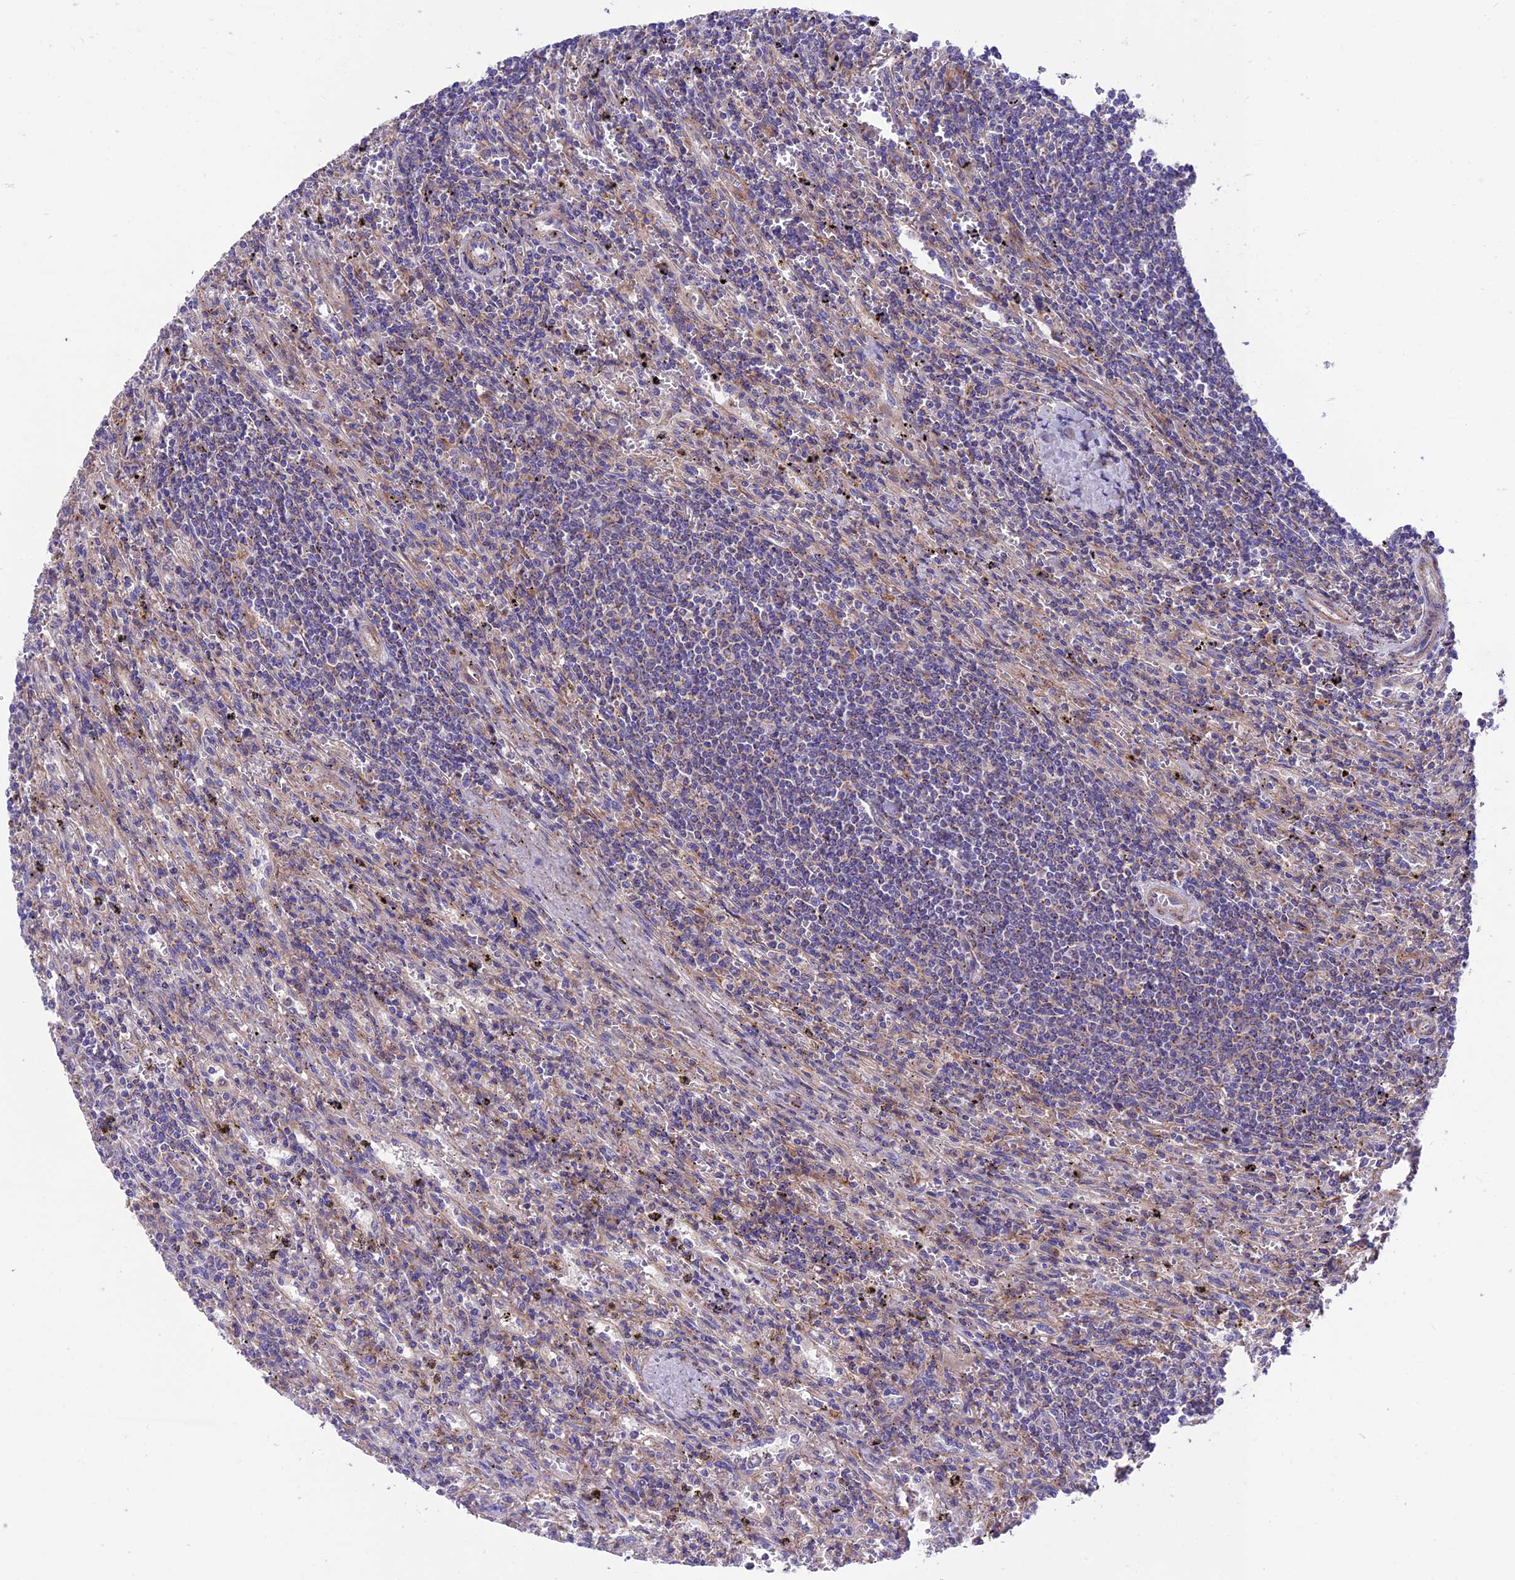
{"staining": {"intensity": "negative", "quantity": "none", "location": "none"}, "tissue": "lymphoma", "cell_type": "Tumor cells", "image_type": "cancer", "snomed": [{"axis": "morphology", "description": "Malignant lymphoma, non-Hodgkin's type, Low grade"}, {"axis": "topography", "description": "Spleen"}], "caption": "DAB immunohistochemical staining of malignant lymphoma, non-Hodgkin's type (low-grade) exhibits no significant positivity in tumor cells.", "gene": "VPS16", "patient": {"sex": "male", "age": 76}}